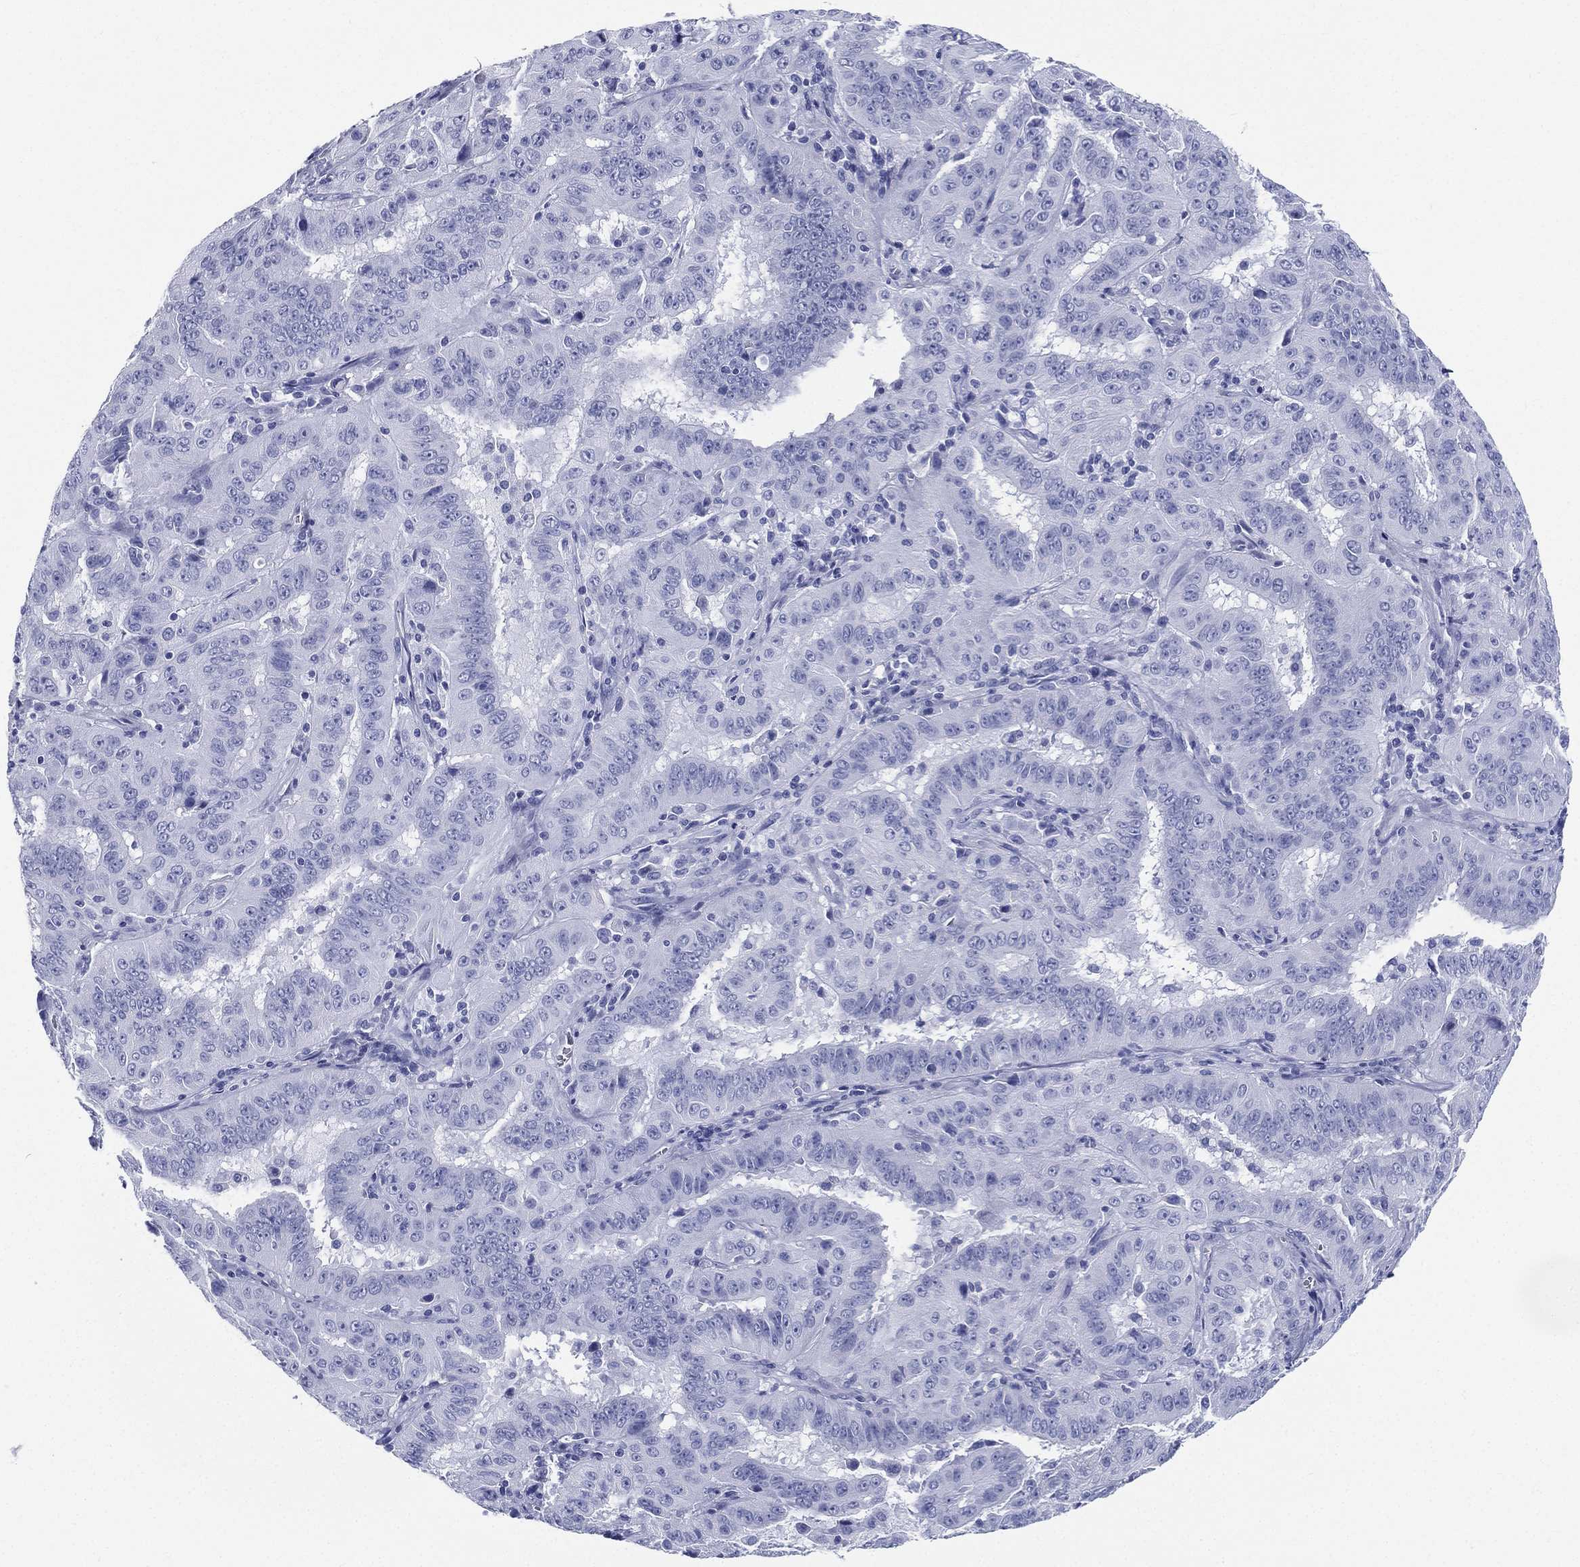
{"staining": {"intensity": "negative", "quantity": "none", "location": "none"}, "tissue": "pancreatic cancer", "cell_type": "Tumor cells", "image_type": "cancer", "snomed": [{"axis": "morphology", "description": "Adenocarcinoma, NOS"}, {"axis": "topography", "description": "Pancreas"}], "caption": "The histopathology image reveals no staining of tumor cells in pancreatic cancer.", "gene": "RSPH4A", "patient": {"sex": "male", "age": 63}}